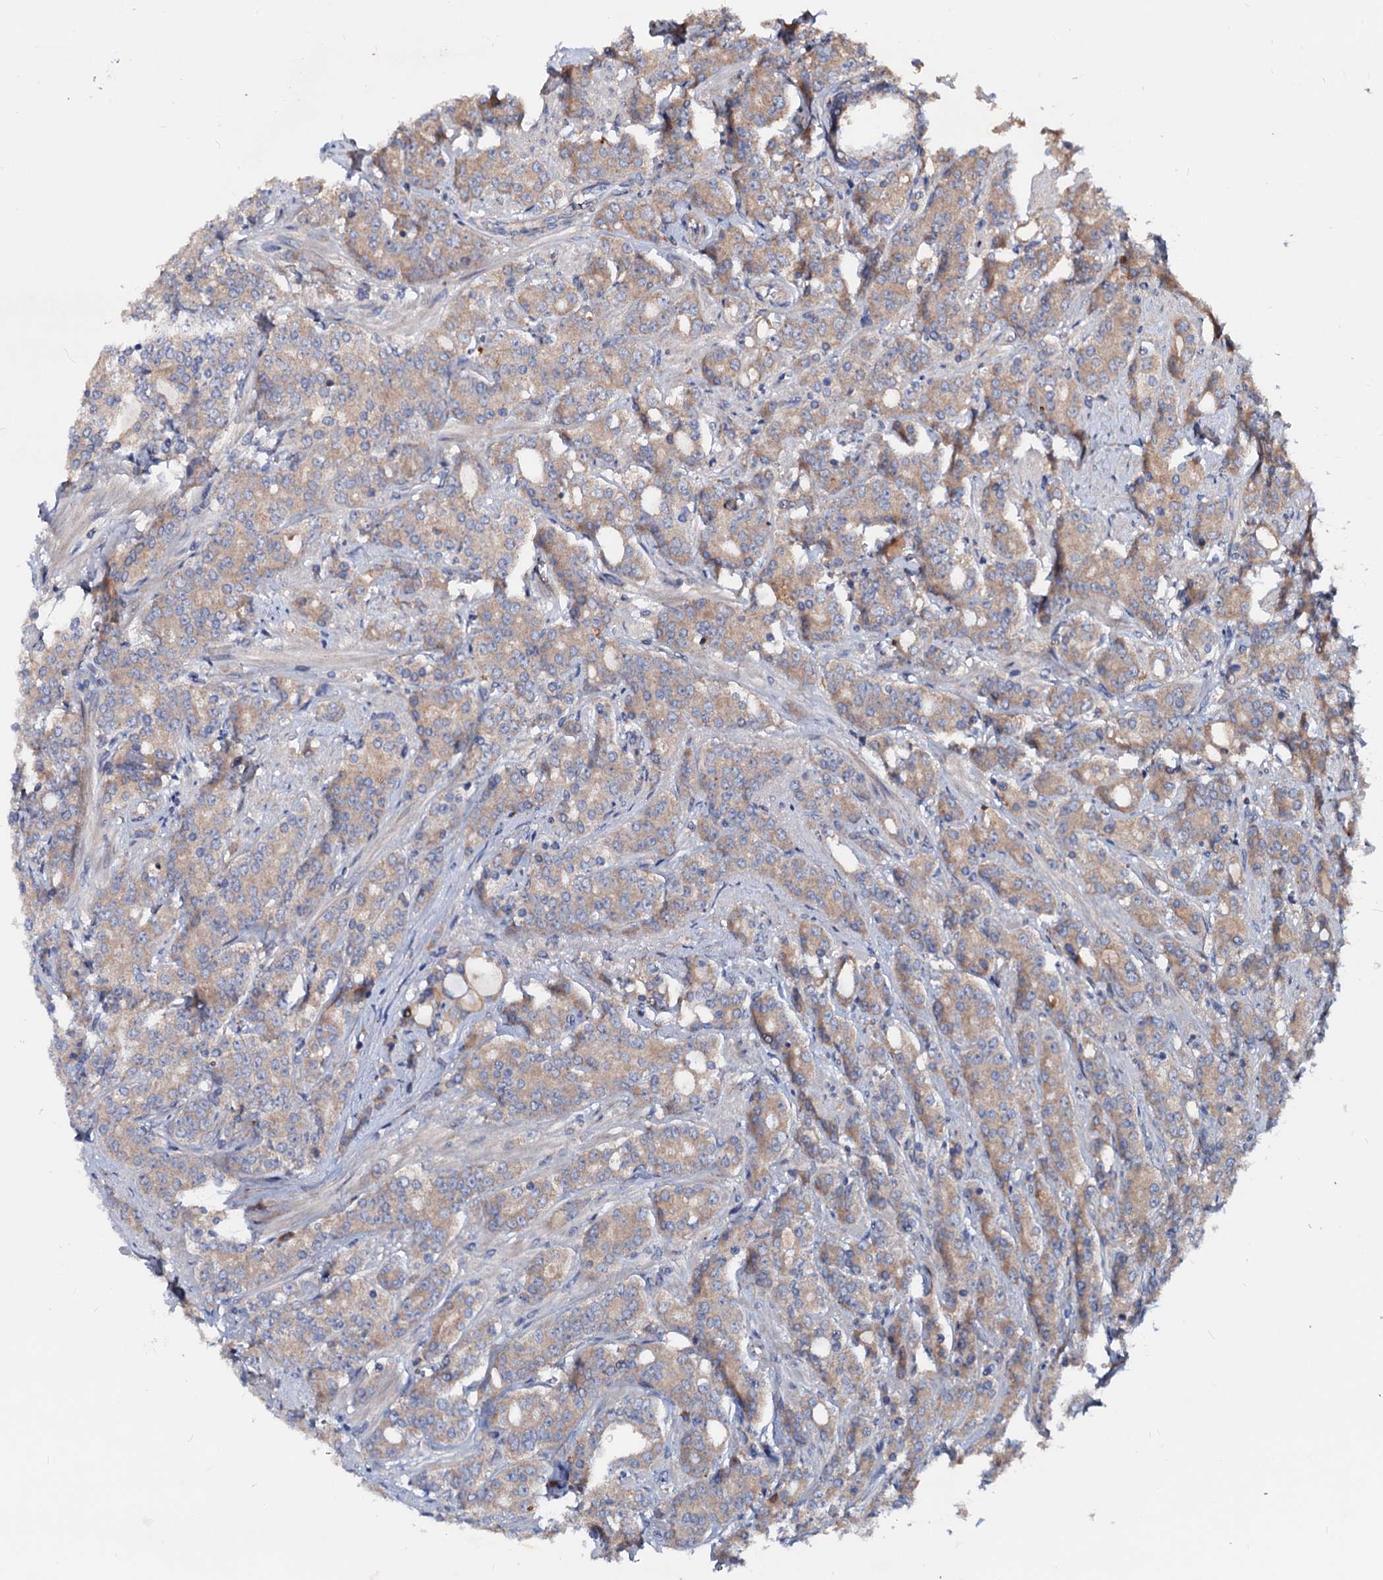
{"staining": {"intensity": "moderate", "quantity": ">75%", "location": "cytoplasmic/membranous"}, "tissue": "prostate cancer", "cell_type": "Tumor cells", "image_type": "cancer", "snomed": [{"axis": "morphology", "description": "Adenocarcinoma, High grade"}, {"axis": "topography", "description": "Prostate"}], "caption": "Protein expression analysis of high-grade adenocarcinoma (prostate) shows moderate cytoplasmic/membranous staining in about >75% of tumor cells.", "gene": "EXTL1", "patient": {"sex": "male", "age": 62}}